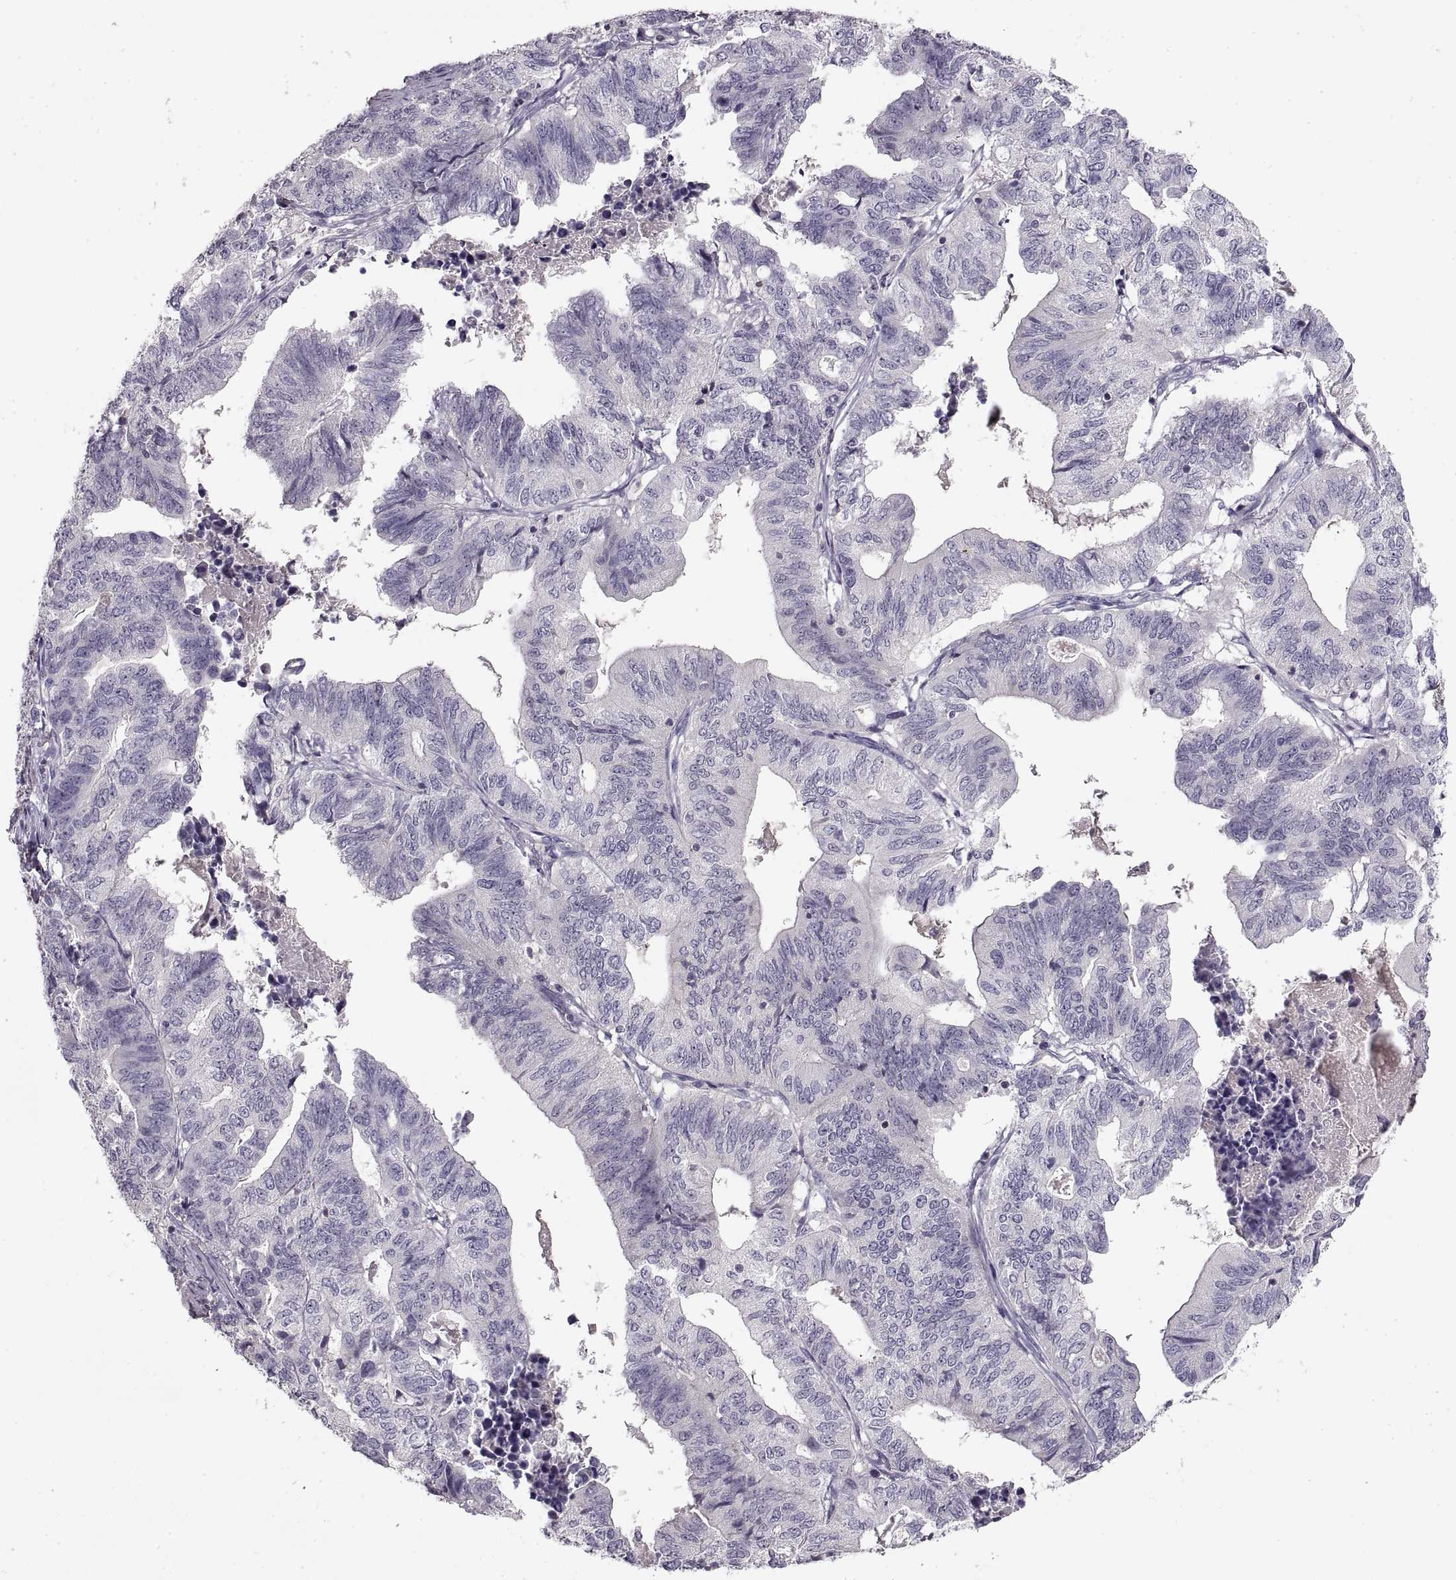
{"staining": {"intensity": "negative", "quantity": "none", "location": "none"}, "tissue": "stomach cancer", "cell_type": "Tumor cells", "image_type": "cancer", "snomed": [{"axis": "morphology", "description": "Adenocarcinoma, NOS"}, {"axis": "topography", "description": "Stomach, upper"}], "caption": "Immunohistochemistry of stomach adenocarcinoma reveals no expression in tumor cells. (DAB (3,3'-diaminobenzidine) IHC, high magnification).", "gene": "ADAM11", "patient": {"sex": "female", "age": 67}}